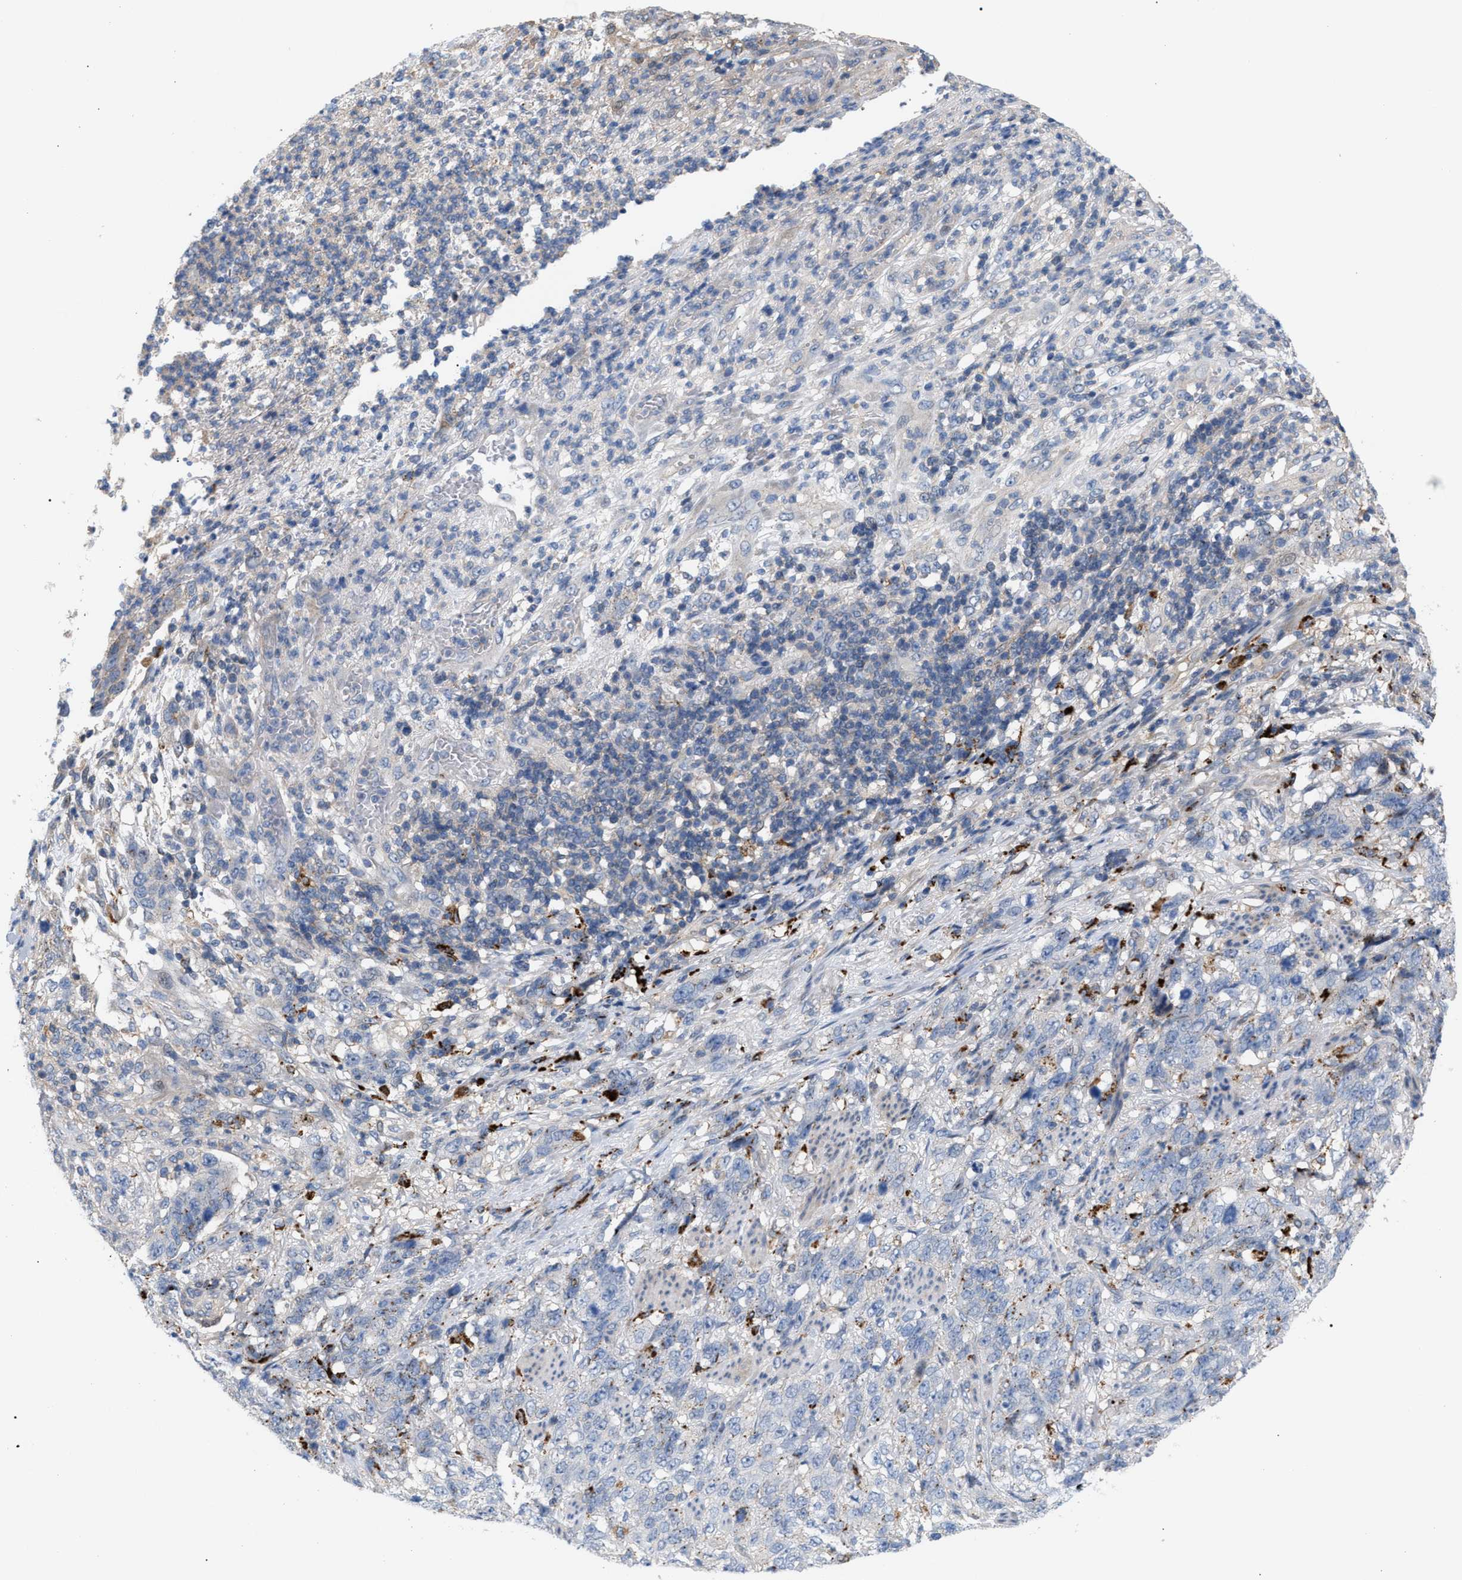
{"staining": {"intensity": "negative", "quantity": "none", "location": "none"}, "tissue": "stomach cancer", "cell_type": "Tumor cells", "image_type": "cancer", "snomed": [{"axis": "morphology", "description": "Adenocarcinoma, NOS"}, {"axis": "topography", "description": "Stomach"}], "caption": "Stomach cancer (adenocarcinoma) was stained to show a protein in brown. There is no significant positivity in tumor cells.", "gene": "MBTD1", "patient": {"sex": "male", "age": 48}}